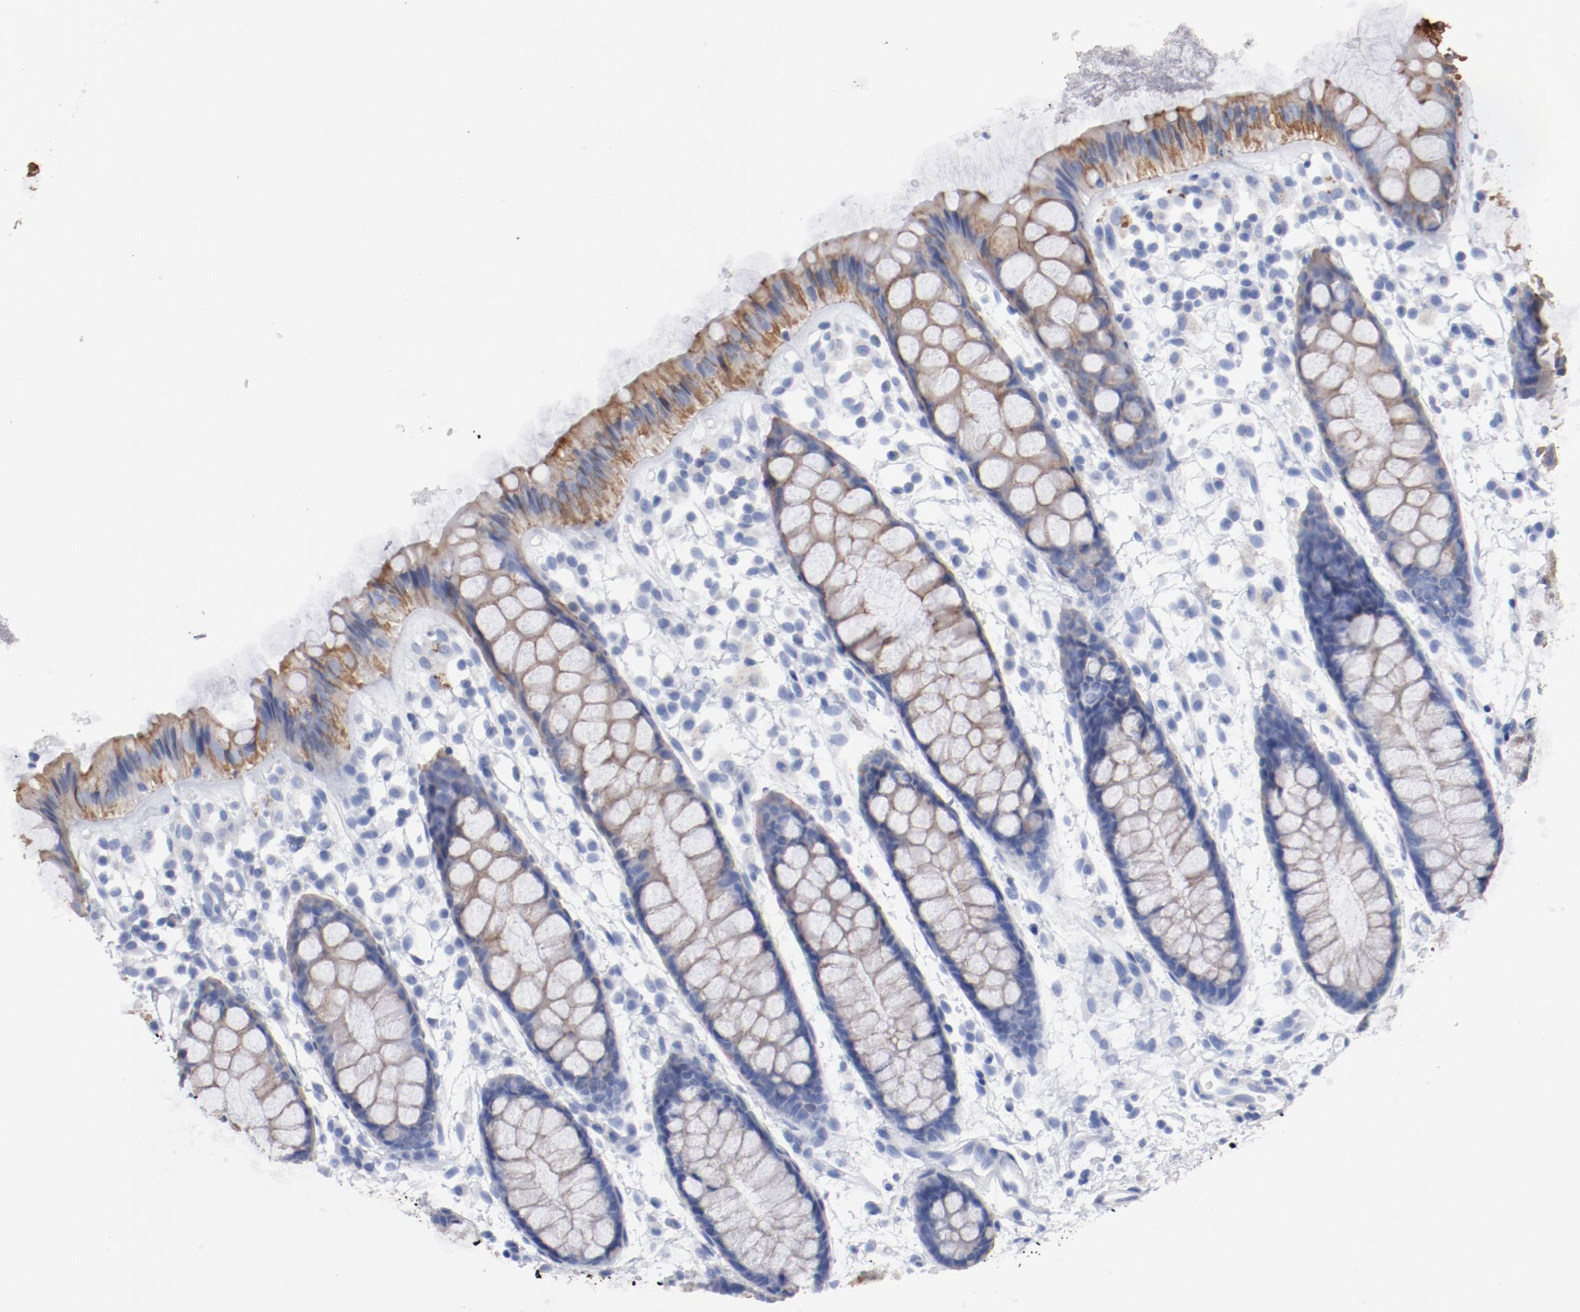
{"staining": {"intensity": "moderate", "quantity": ">75%", "location": "cytoplasmic/membranous"}, "tissue": "rectum", "cell_type": "Glandular cells", "image_type": "normal", "snomed": [{"axis": "morphology", "description": "Normal tissue, NOS"}, {"axis": "topography", "description": "Rectum"}], "caption": "A brown stain highlights moderate cytoplasmic/membranous expression of a protein in glandular cells of unremarkable human rectum. (DAB (3,3'-diaminobenzidine) IHC with brightfield microscopy, high magnification).", "gene": "TSPAN6", "patient": {"sex": "female", "age": 66}}